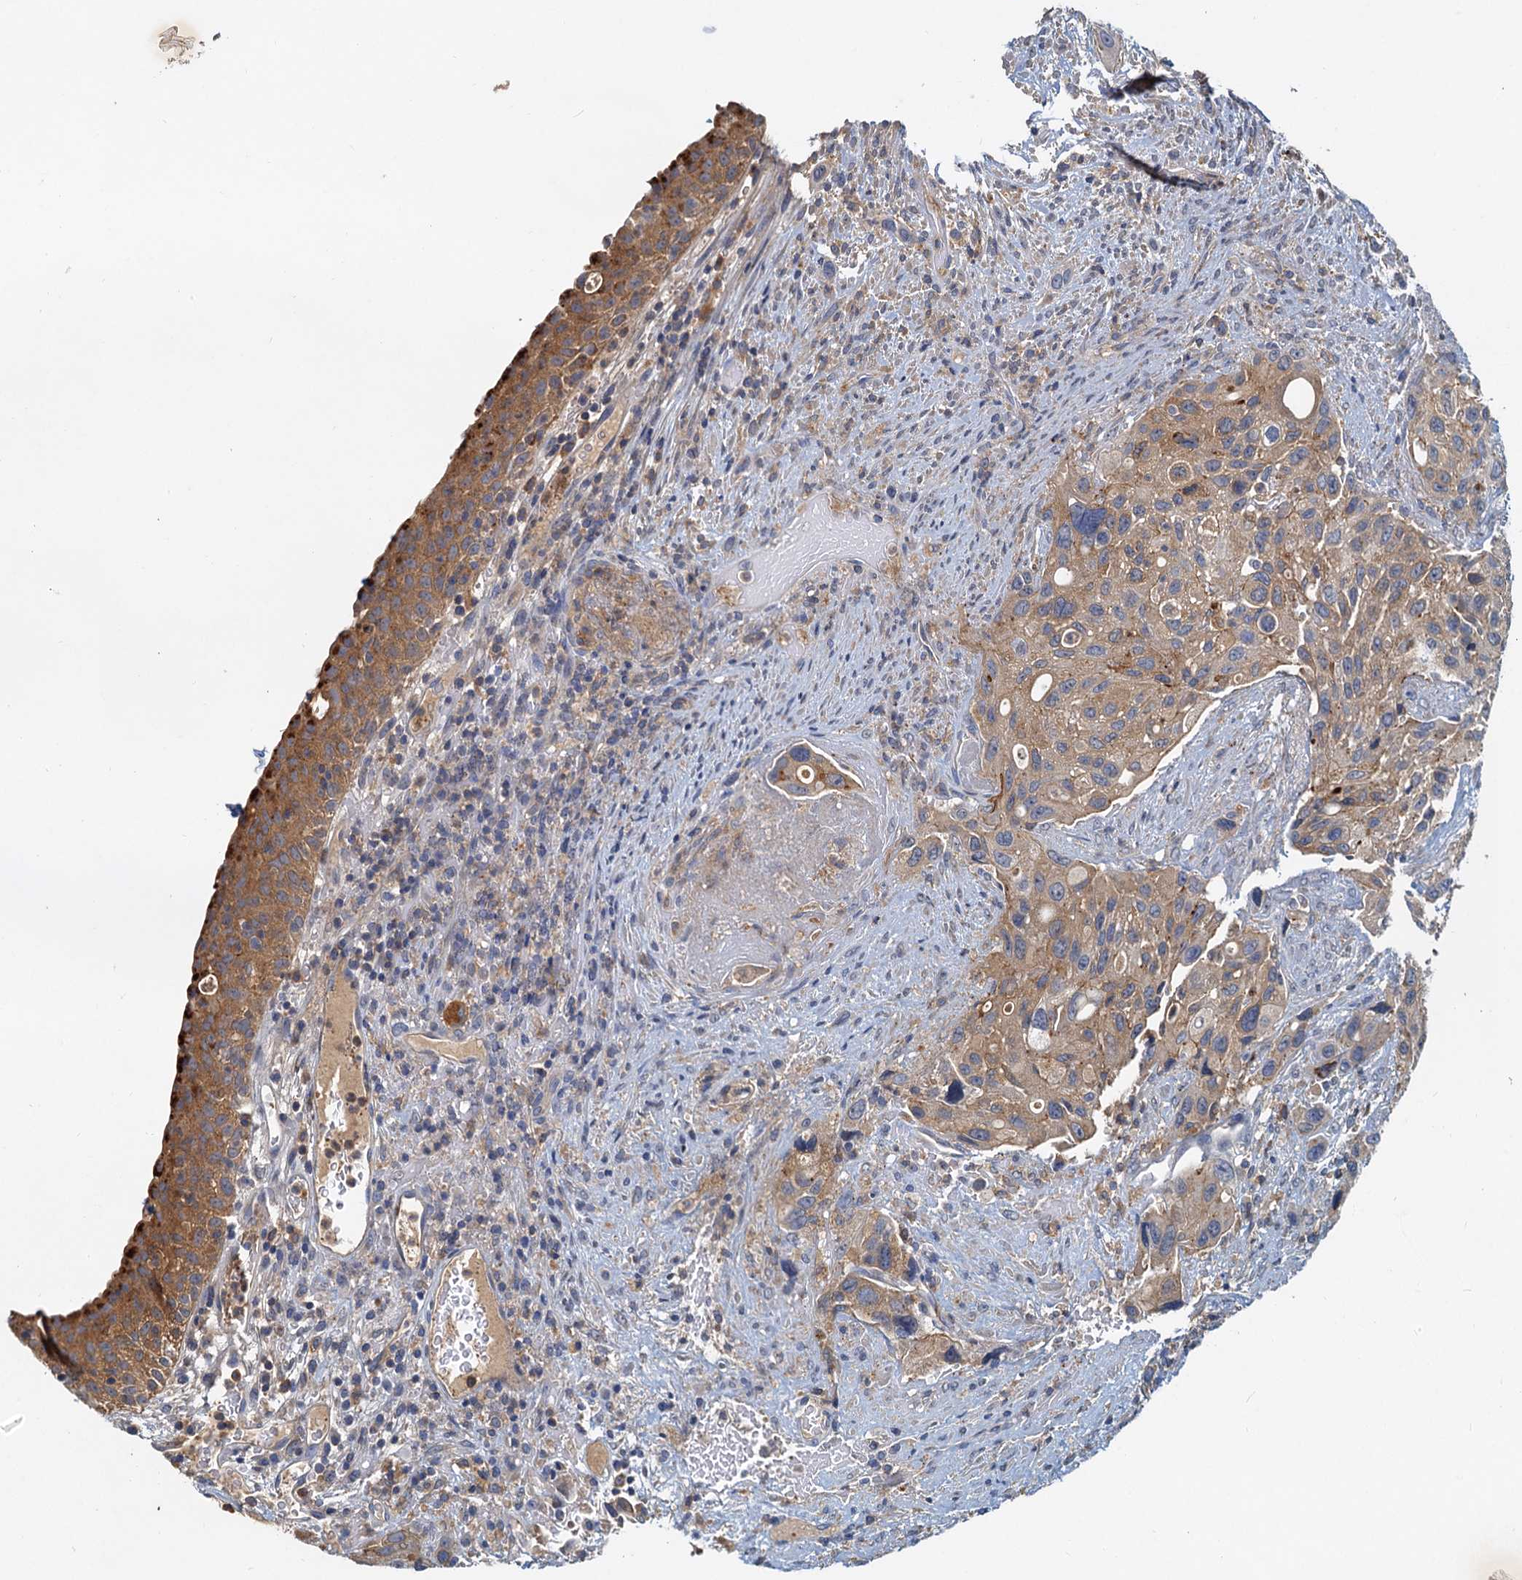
{"staining": {"intensity": "weak", "quantity": "25%-75%", "location": "cytoplasmic/membranous"}, "tissue": "urothelial cancer", "cell_type": "Tumor cells", "image_type": "cancer", "snomed": [{"axis": "morphology", "description": "Normal tissue, NOS"}, {"axis": "morphology", "description": "Urothelial carcinoma, High grade"}, {"axis": "topography", "description": "Vascular tissue"}, {"axis": "topography", "description": "Urinary bladder"}], "caption": "This histopathology image displays immunohistochemistry (IHC) staining of human high-grade urothelial carcinoma, with low weak cytoplasmic/membranous staining in about 25%-75% of tumor cells.", "gene": "TOLLIP", "patient": {"sex": "female", "age": 56}}